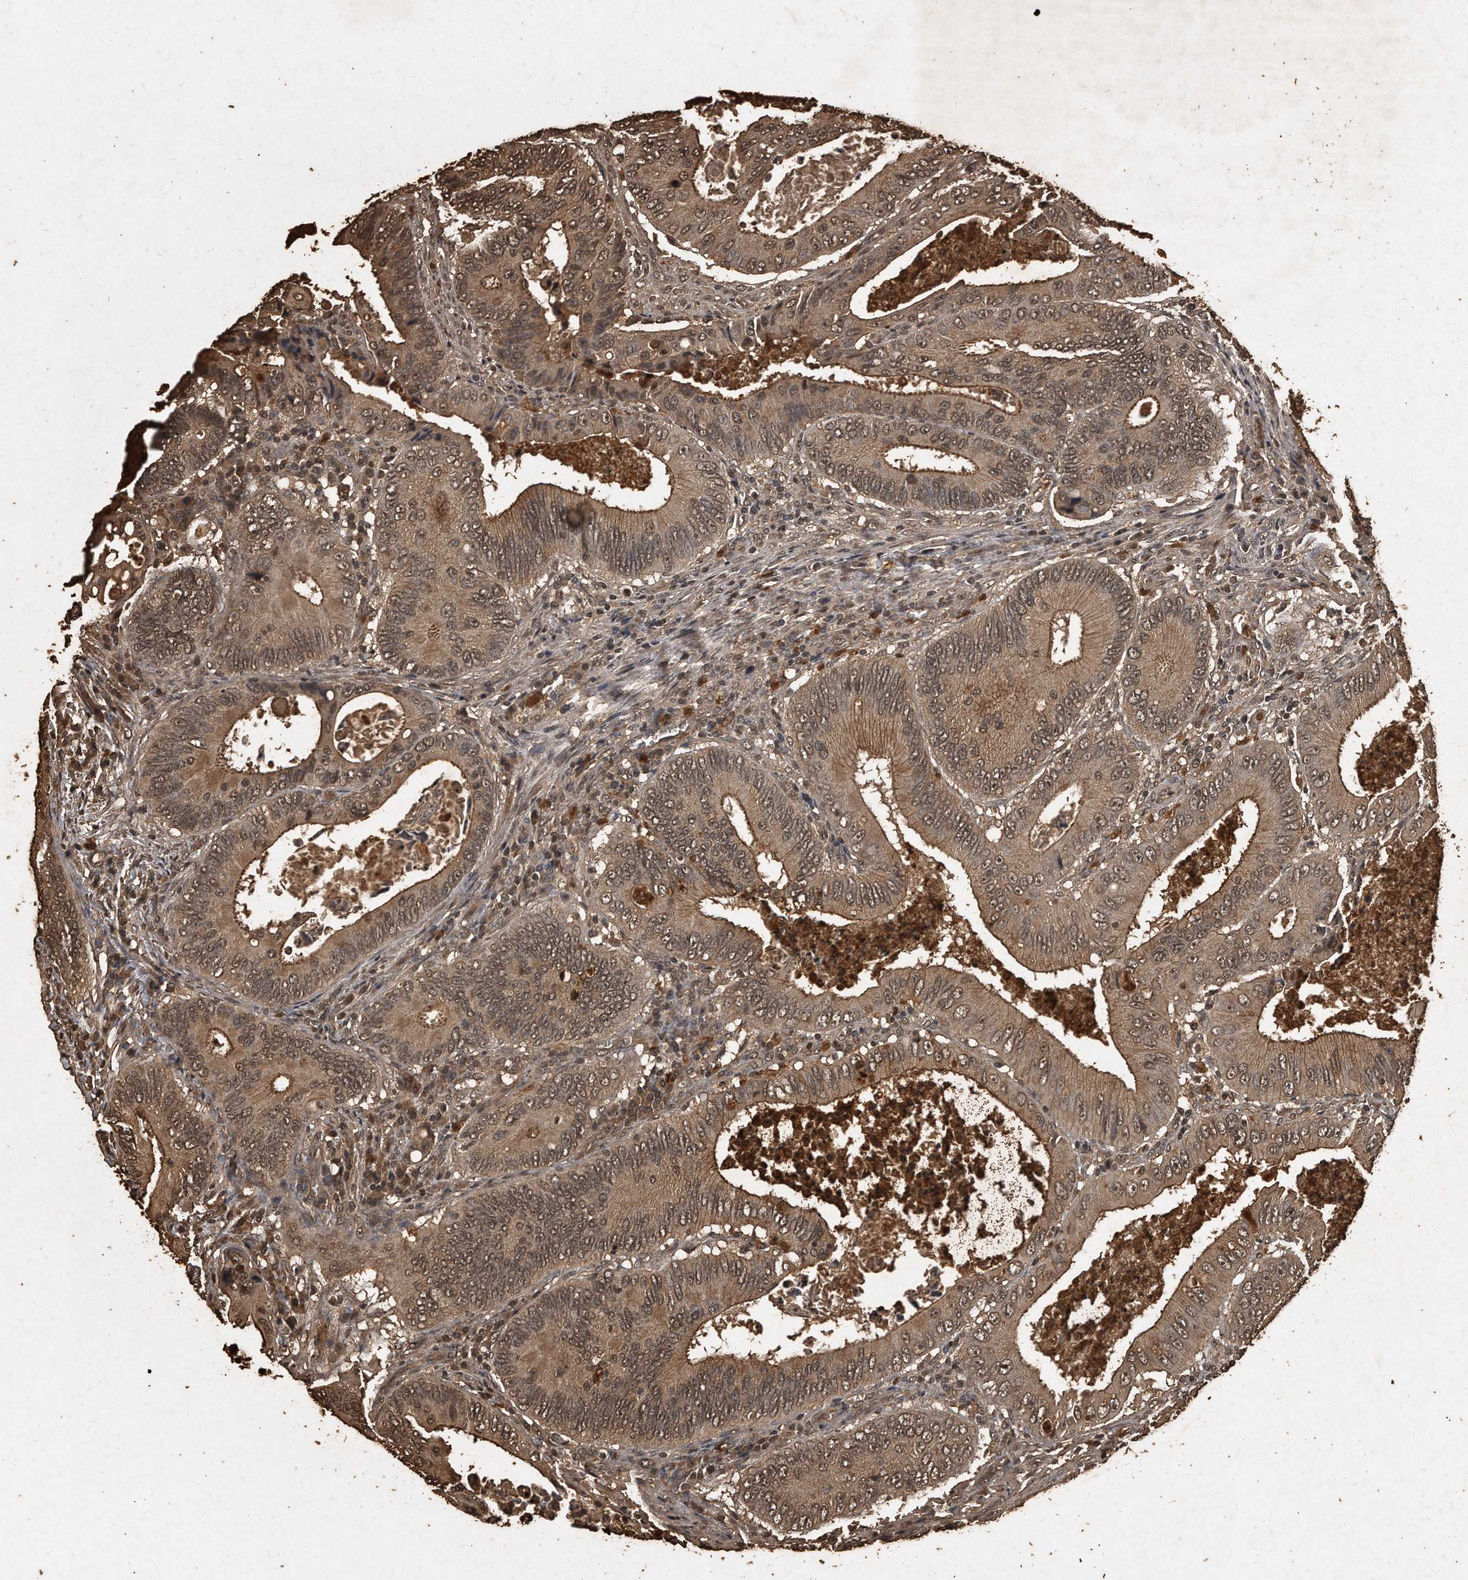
{"staining": {"intensity": "moderate", "quantity": ">75%", "location": "cytoplasmic/membranous,nuclear"}, "tissue": "colorectal cancer", "cell_type": "Tumor cells", "image_type": "cancer", "snomed": [{"axis": "morphology", "description": "Inflammation, NOS"}, {"axis": "morphology", "description": "Adenocarcinoma, NOS"}, {"axis": "topography", "description": "Colon"}], "caption": "A brown stain highlights moderate cytoplasmic/membranous and nuclear staining of a protein in colorectal cancer (adenocarcinoma) tumor cells.", "gene": "CFLAR", "patient": {"sex": "male", "age": 72}}